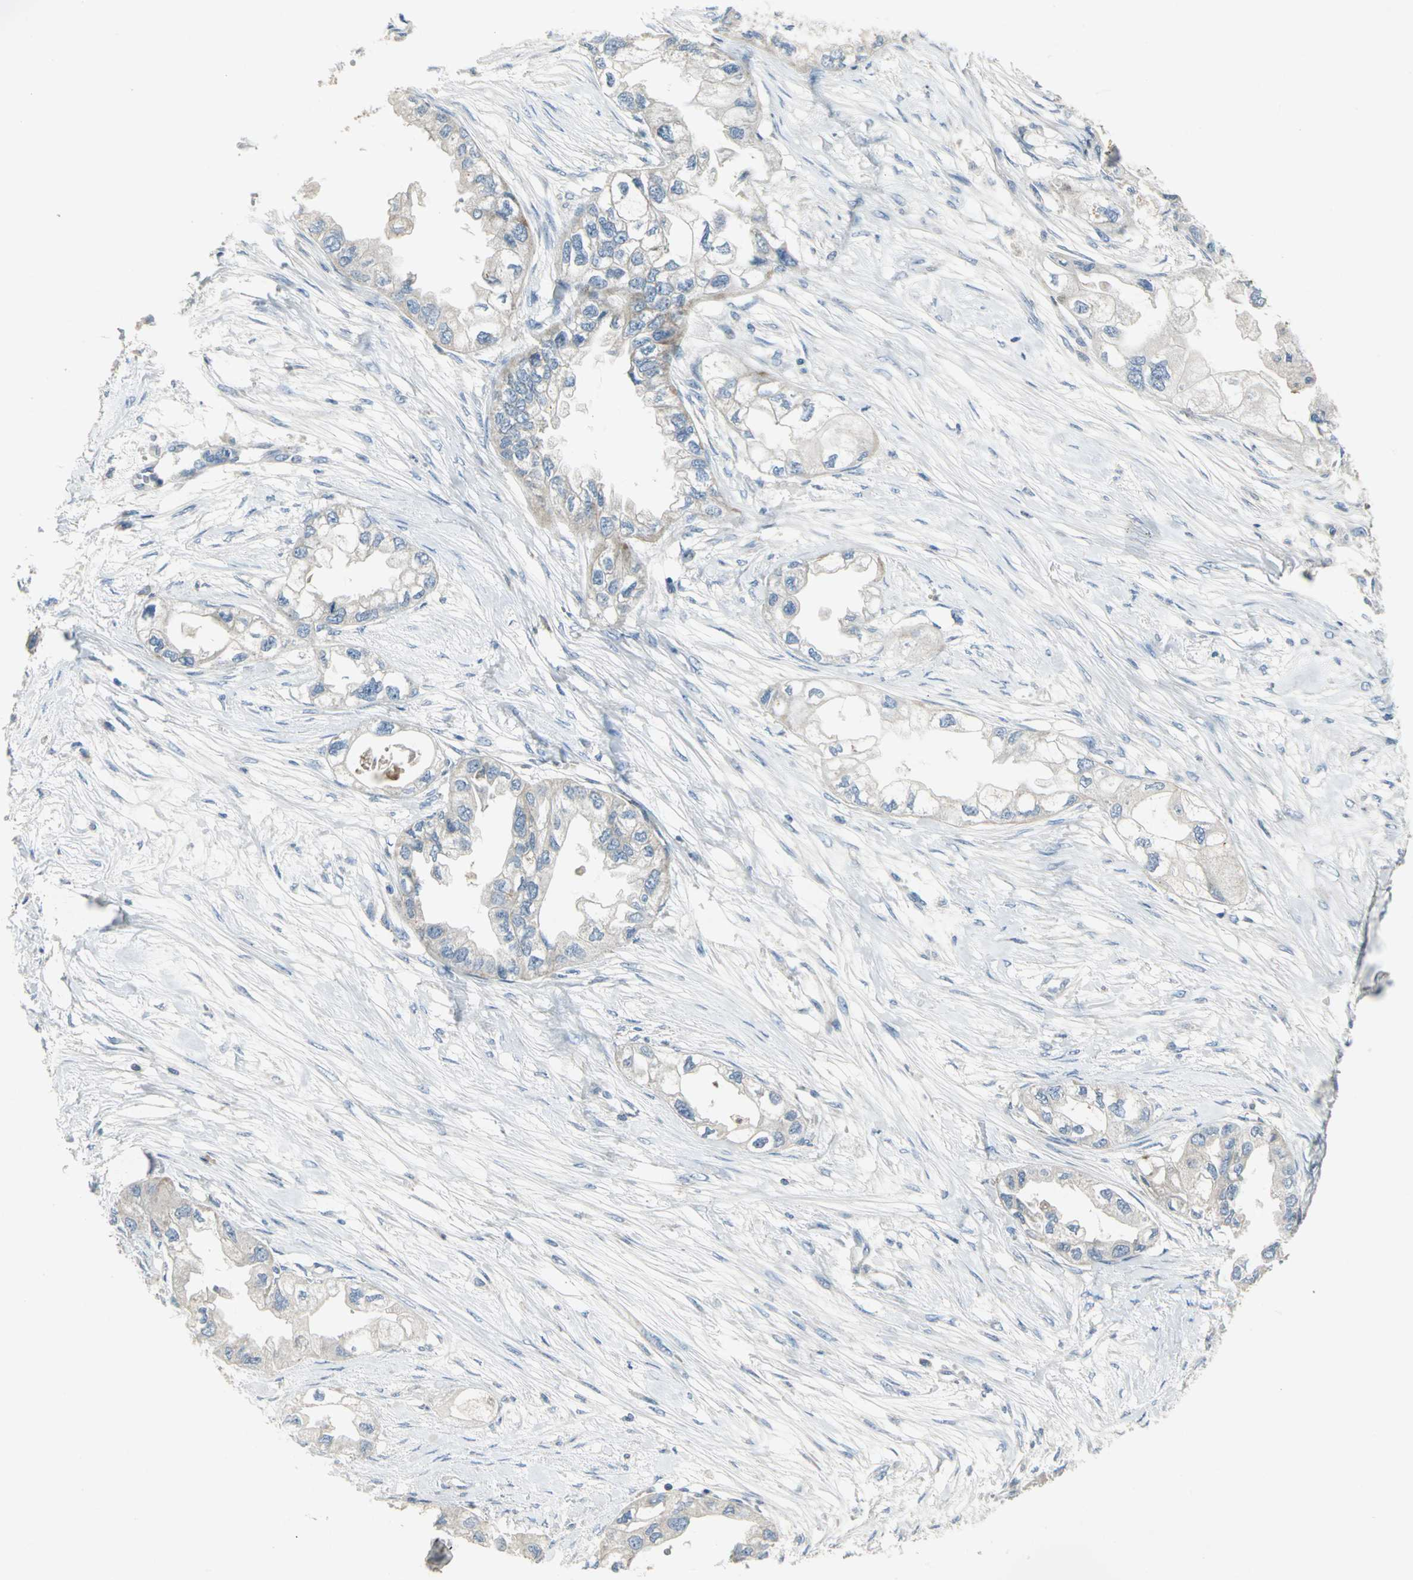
{"staining": {"intensity": "weak", "quantity": "<25%", "location": "cytoplasmic/membranous"}, "tissue": "endometrial cancer", "cell_type": "Tumor cells", "image_type": "cancer", "snomed": [{"axis": "morphology", "description": "Adenocarcinoma, NOS"}, {"axis": "topography", "description": "Endometrium"}], "caption": "Endometrial cancer (adenocarcinoma) was stained to show a protein in brown. There is no significant expression in tumor cells. Nuclei are stained in blue.", "gene": "SPPL2B", "patient": {"sex": "female", "age": 67}}